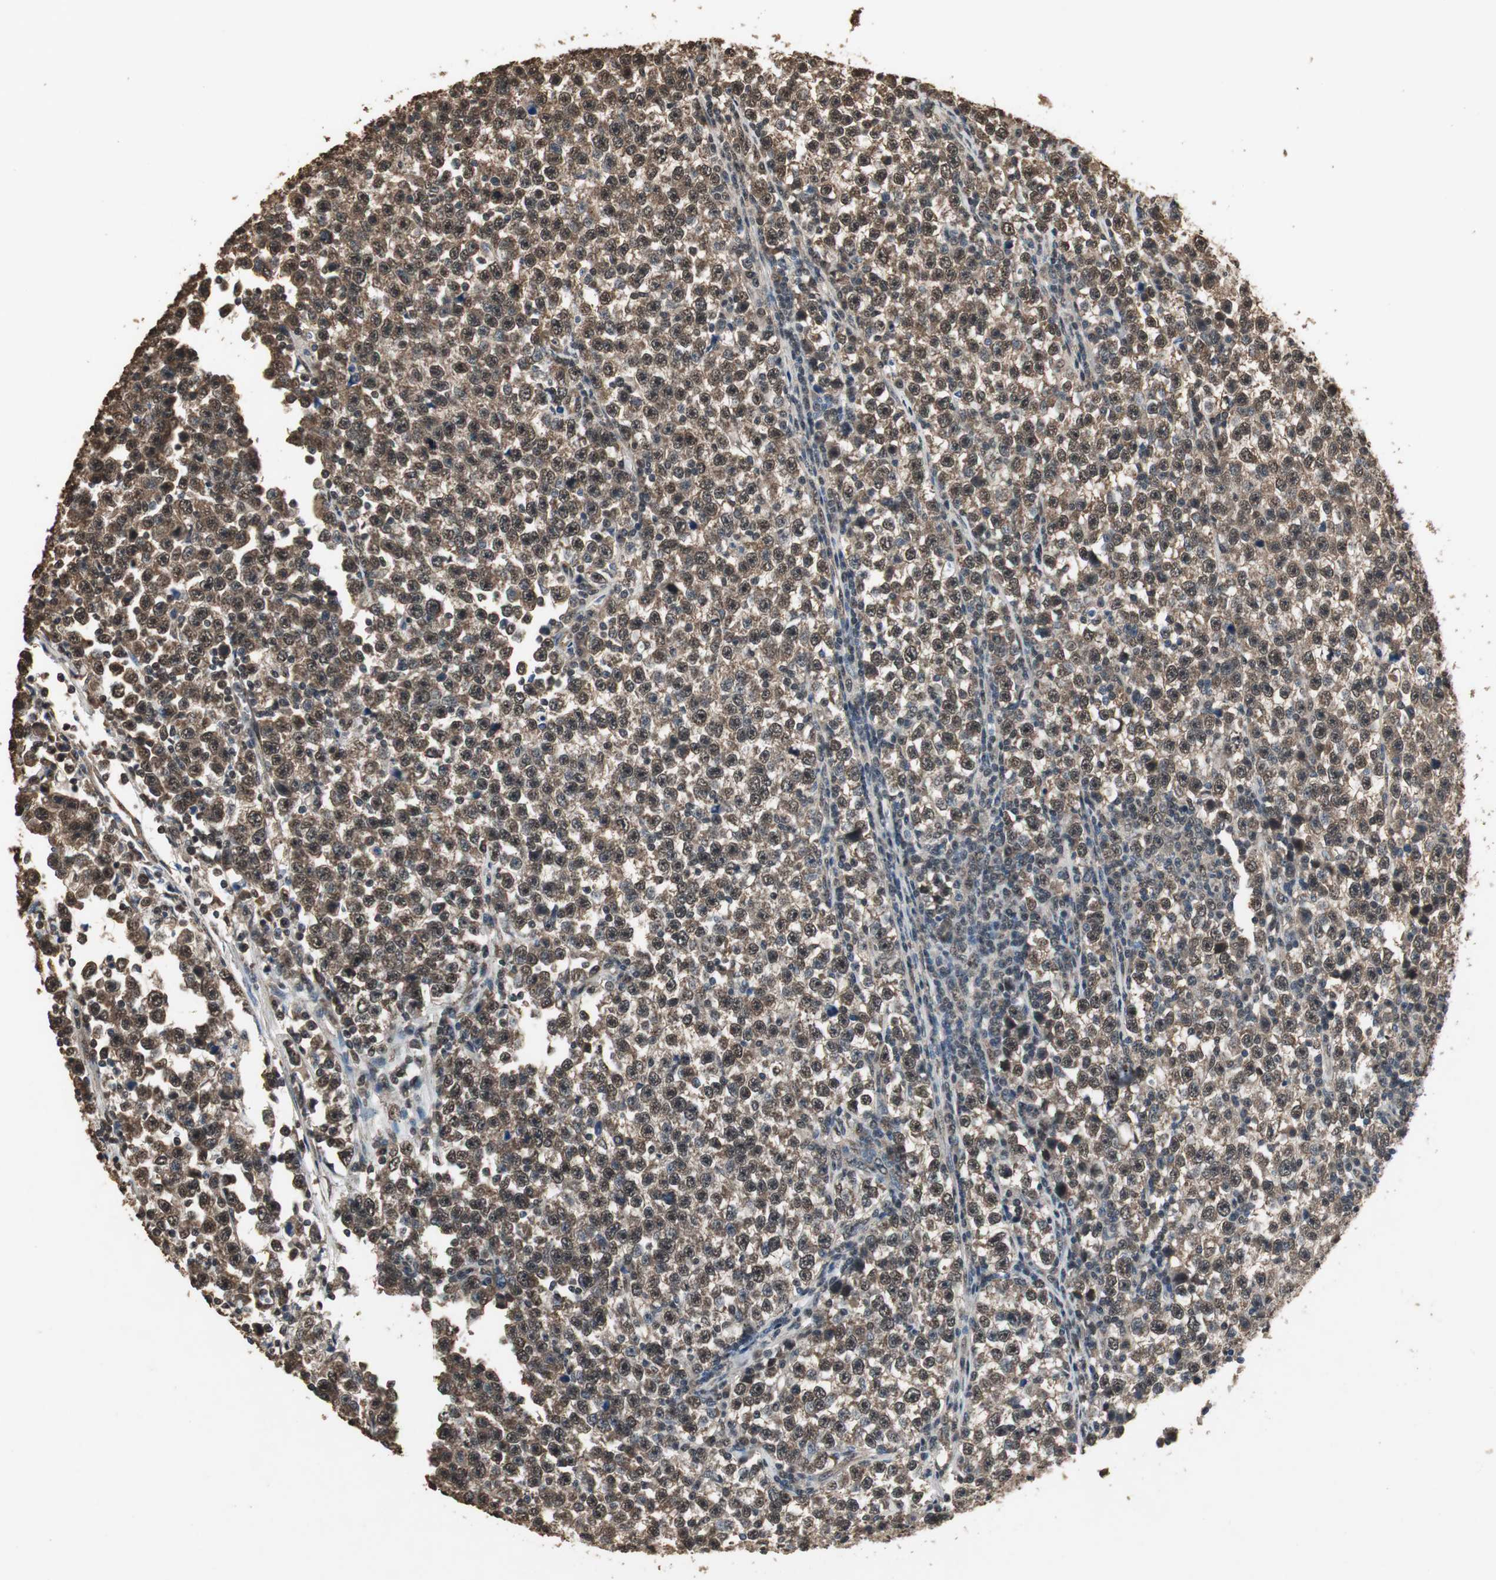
{"staining": {"intensity": "strong", "quantity": ">75%", "location": "cytoplasmic/membranous,nuclear"}, "tissue": "testis cancer", "cell_type": "Tumor cells", "image_type": "cancer", "snomed": [{"axis": "morphology", "description": "Seminoma, NOS"}, {"axis": "topography", "description": "Testis"}], "caption": "Immunohistochemistry of seminoma (testis) displays high levels of strong cytoplasmic/membranous and nuclear positivity in about >75% of tumor cells. Using DAB (3,3'-diaminobenzidine) (brown) and hematoxylin (blue) stains, captured at high magnification using brightfield microscopy.", "gene": "PPP1R13B", "patient": {"sex": "male", "age": 43}}